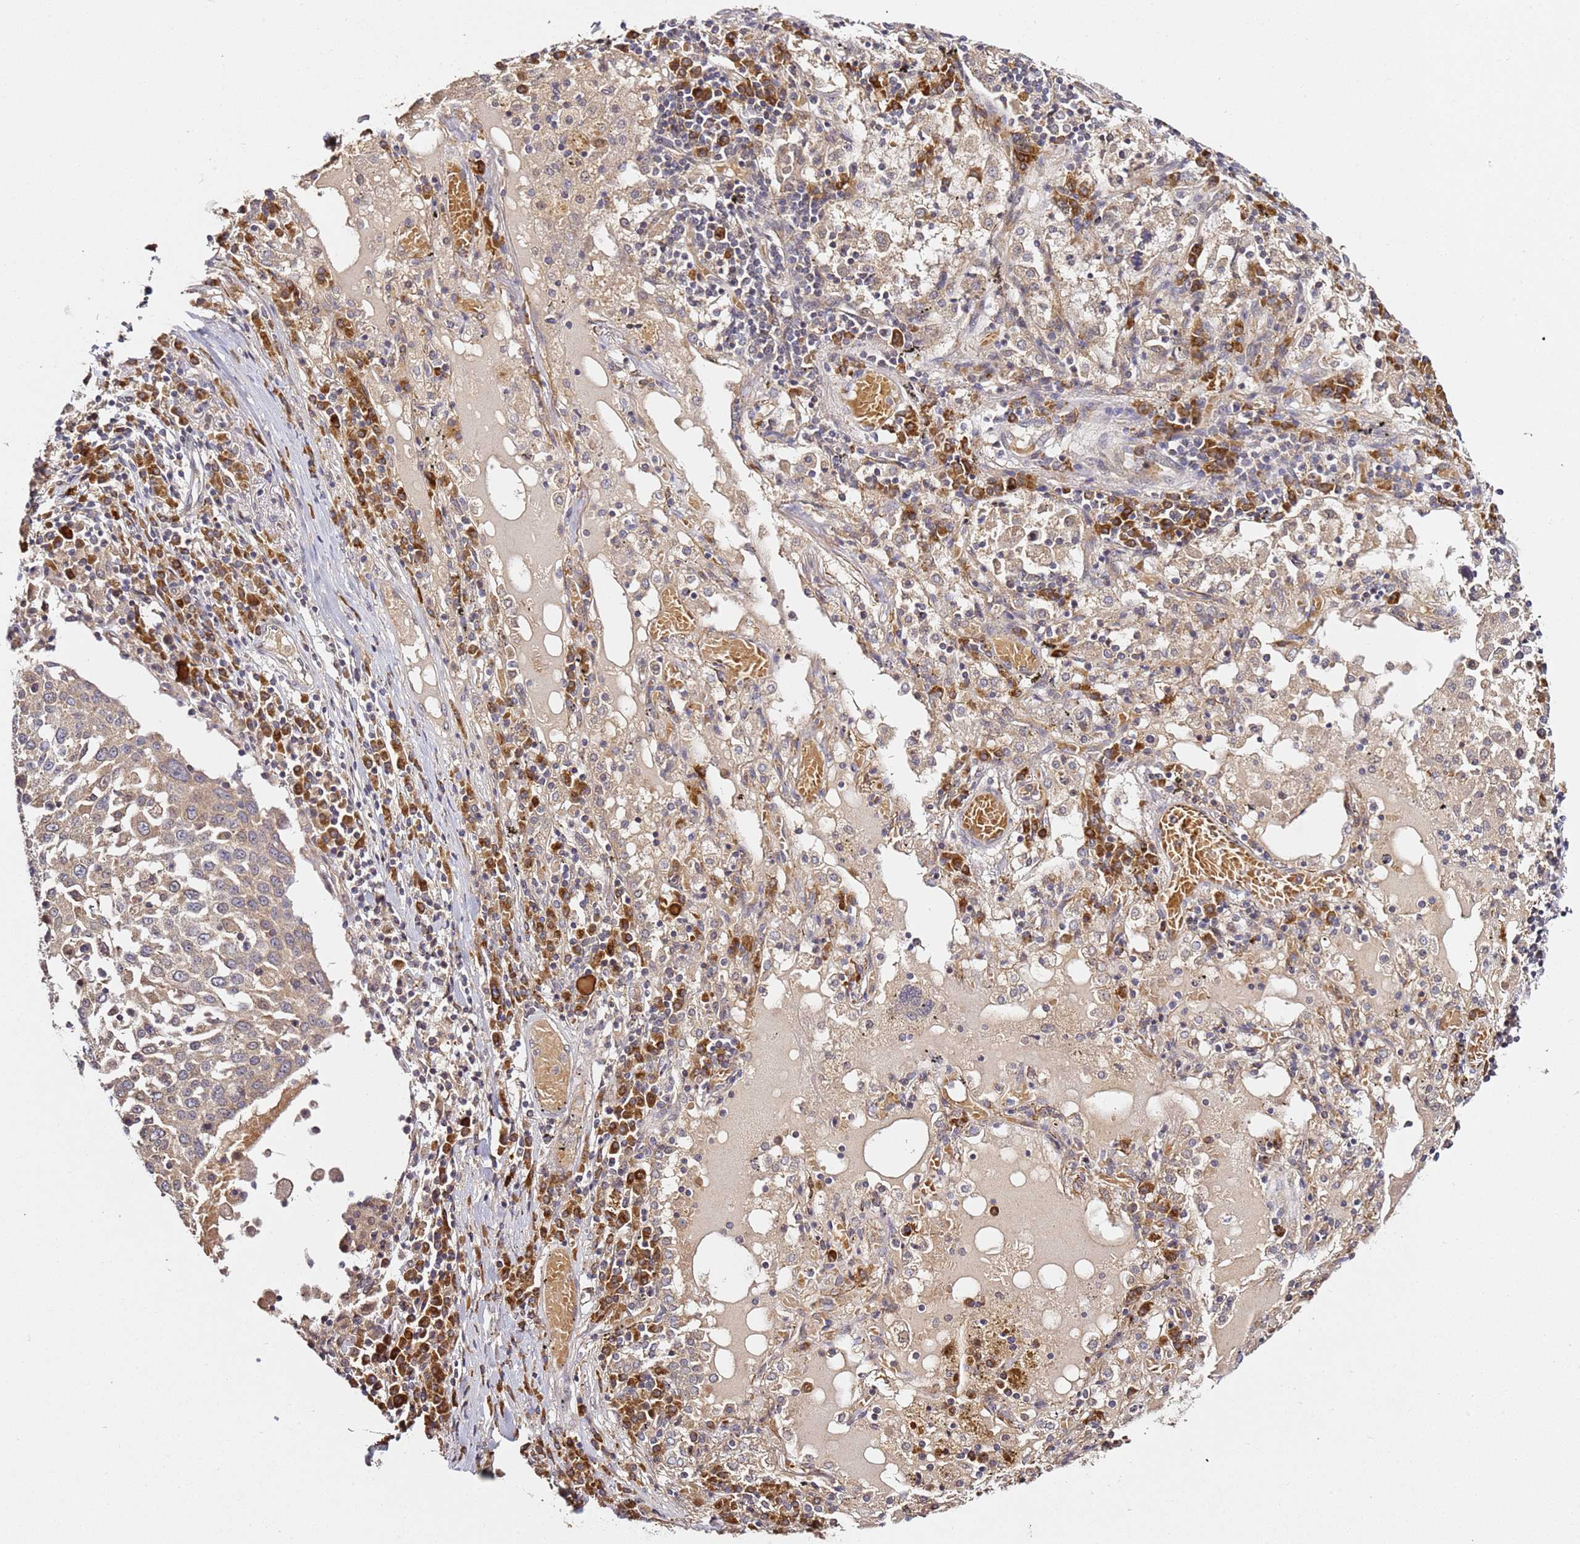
{"staining": {"intensity": "weak", "quantity": ">75%", "location": "cytoplasmic/membranous"}, "tissue": "lung cancer", "cell_type": "Tumor cells", "image_type": "cancer", "snomed": [{"axis": "morphology", "description": "Squamous cell carcinoma, NOS"}, {"axis": "topography", "description": "Lung"}], "caption": "Squamous cell carcinoma (lung) was stained to show a protein in brown. There is low levels of weak cytoplasmic/membranous positivity in about >75% of tumor cells.", "gene": "OSBPL2", "patient": {"sex": "male", "age": 65}}